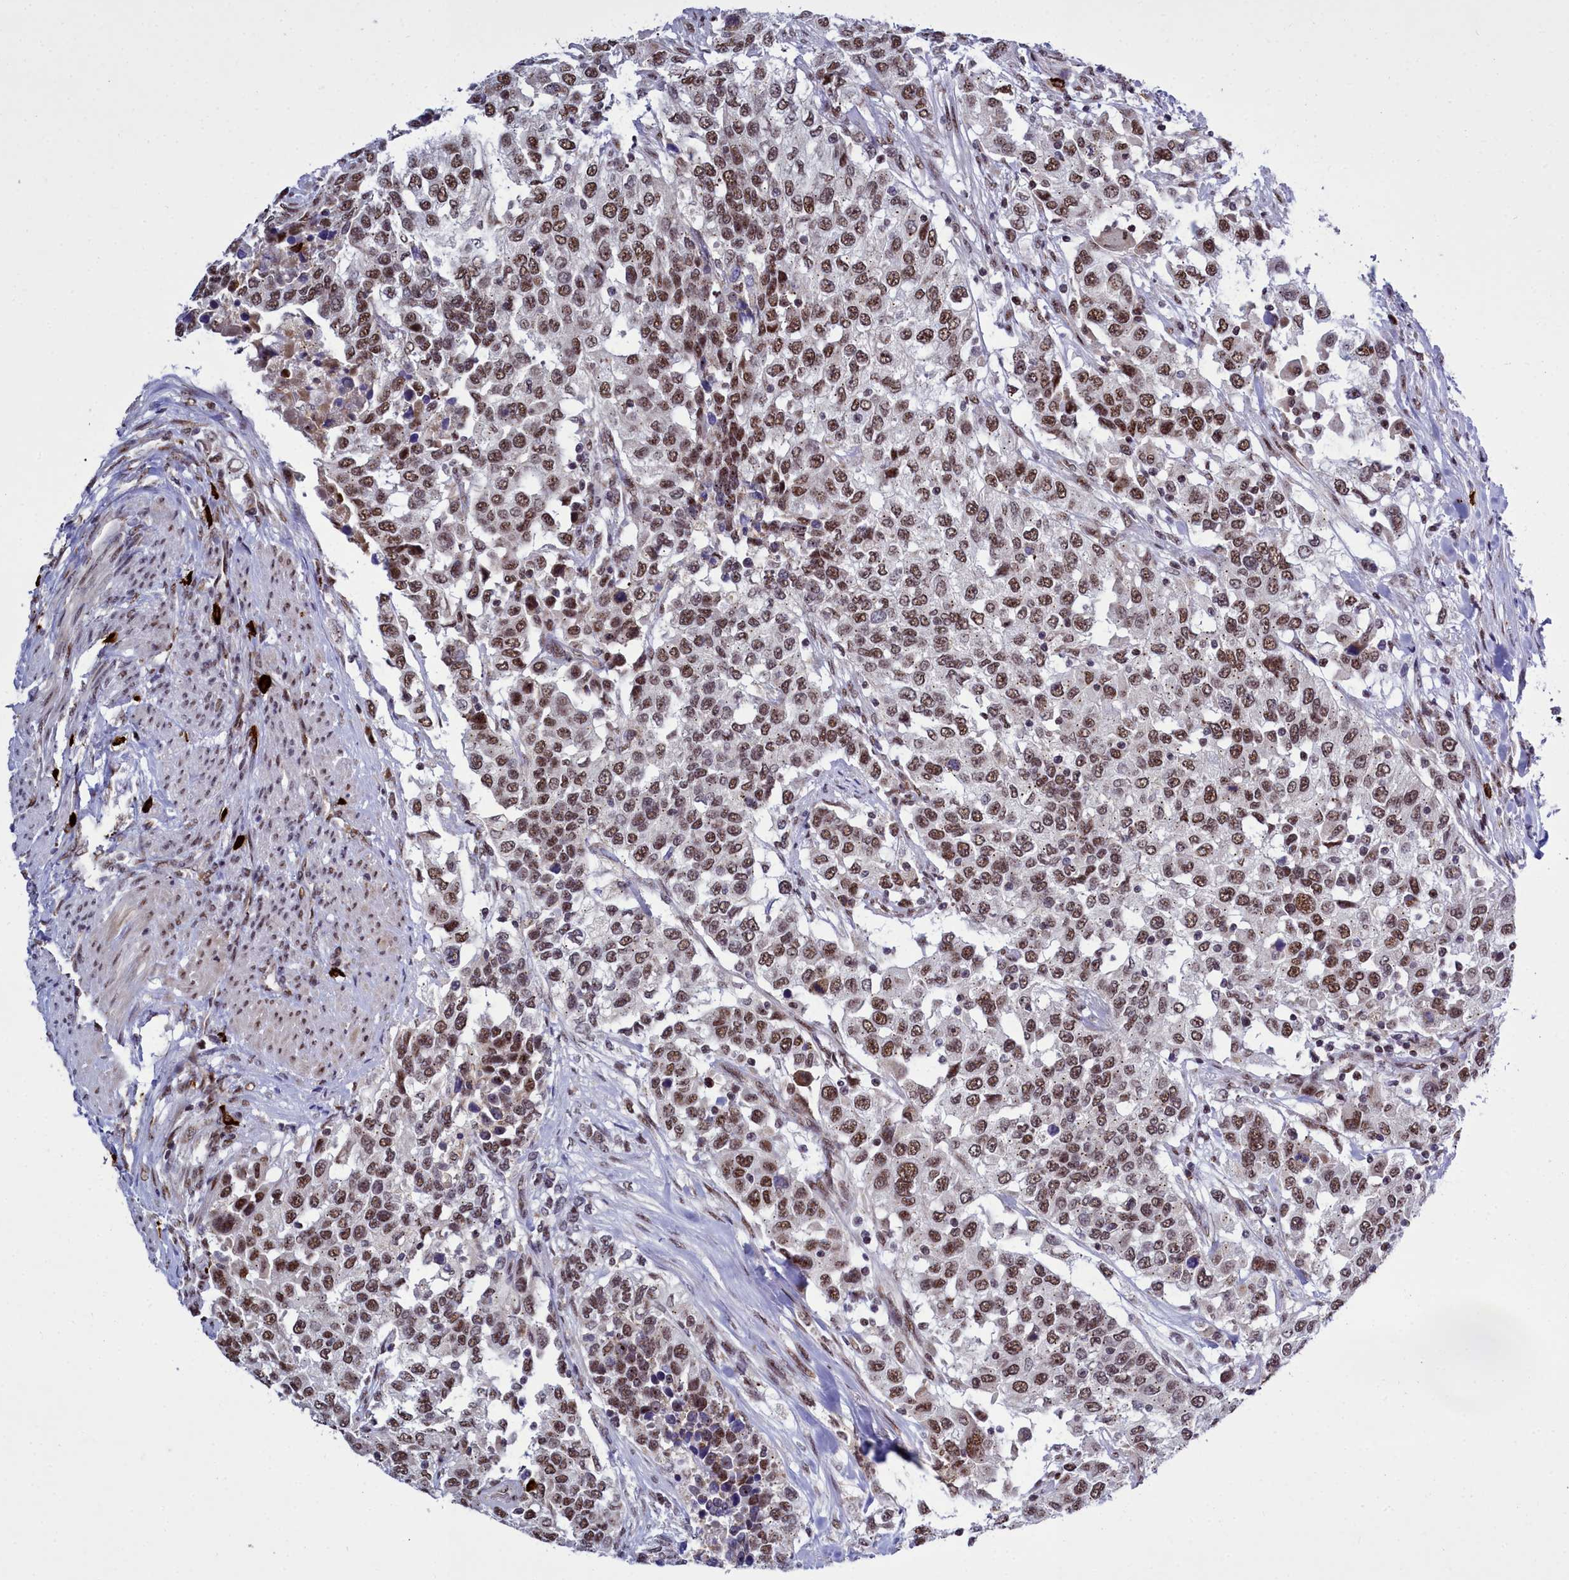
{"staining": {"intensity": "moderate", "quantity": ">75%", "location": "nuclear"}, "tissue": "urothelial cancer", "cell_type": "Tumor cells", "image_type": "cancer", "snomed": [{"axis": "morphology", "description": "Urothelial carcinoma, High grade"}, {"axis": "topography", "description": "Urinary bladder"}], "caption": "Urothelial cancer tissue exhibits moderate nuclear expression in approximately >75% of tumor cells", "gene": "POM121L2", "patient": {"sex": "female", "age": 80}}